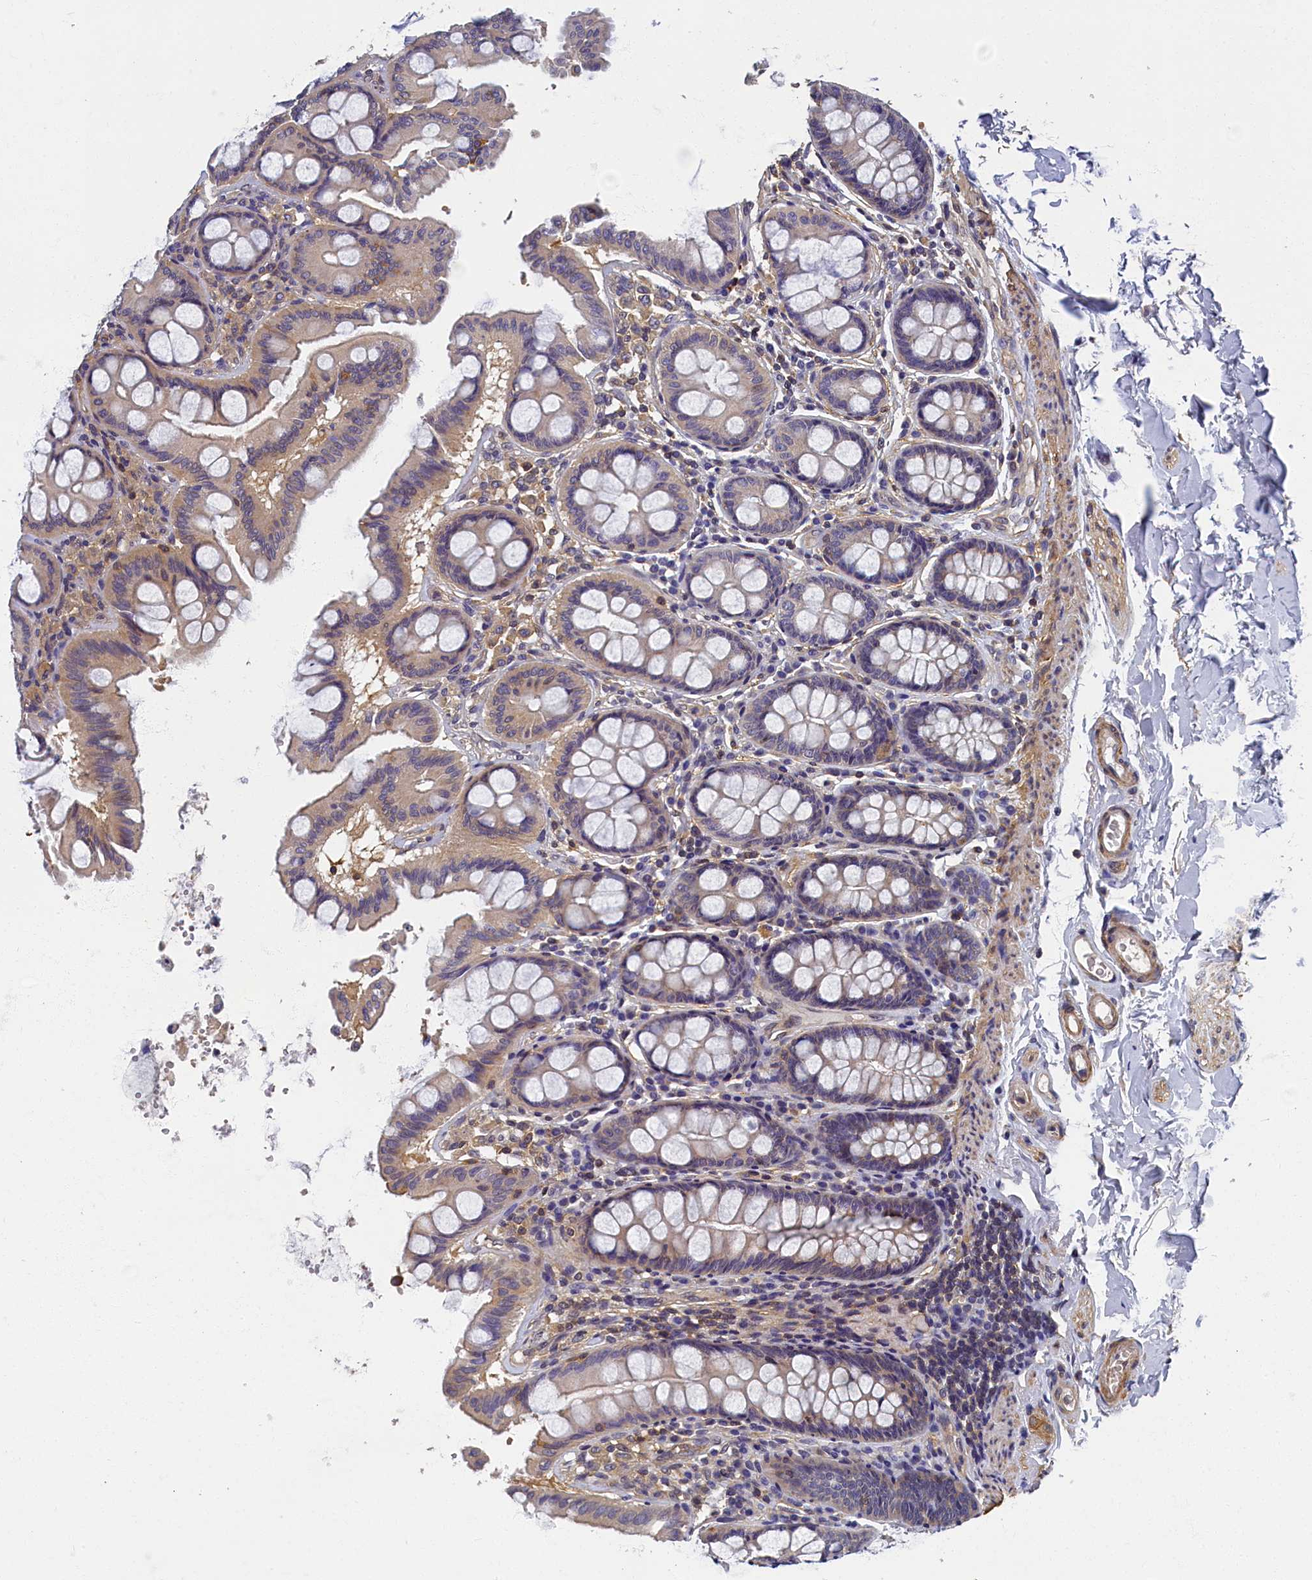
{"staining": {"intensity": "moderate", "quantity": ">75%", "location": "cytoplasmic/membranous"}, "tissue": "colon", "cell_type": "Endothelial cells", "image_type": "normal", "snomed": [{"axis": "morphology", "description": "Normal tissue, NOS"}, {"axis": "topography", "description": "Colon"}, {"axis": "topography", "description": "Peripheral nerve tissue"}], "caption": "IHC histopathology image of benign human colon stained for a protein (brown), which demonstrates medium levels of moderate cytoplasmic/membranous positivity in approximately >75% of endothelial cells.", "gene": "TBCB", "patient": {"sex": "female", "age": 61}}